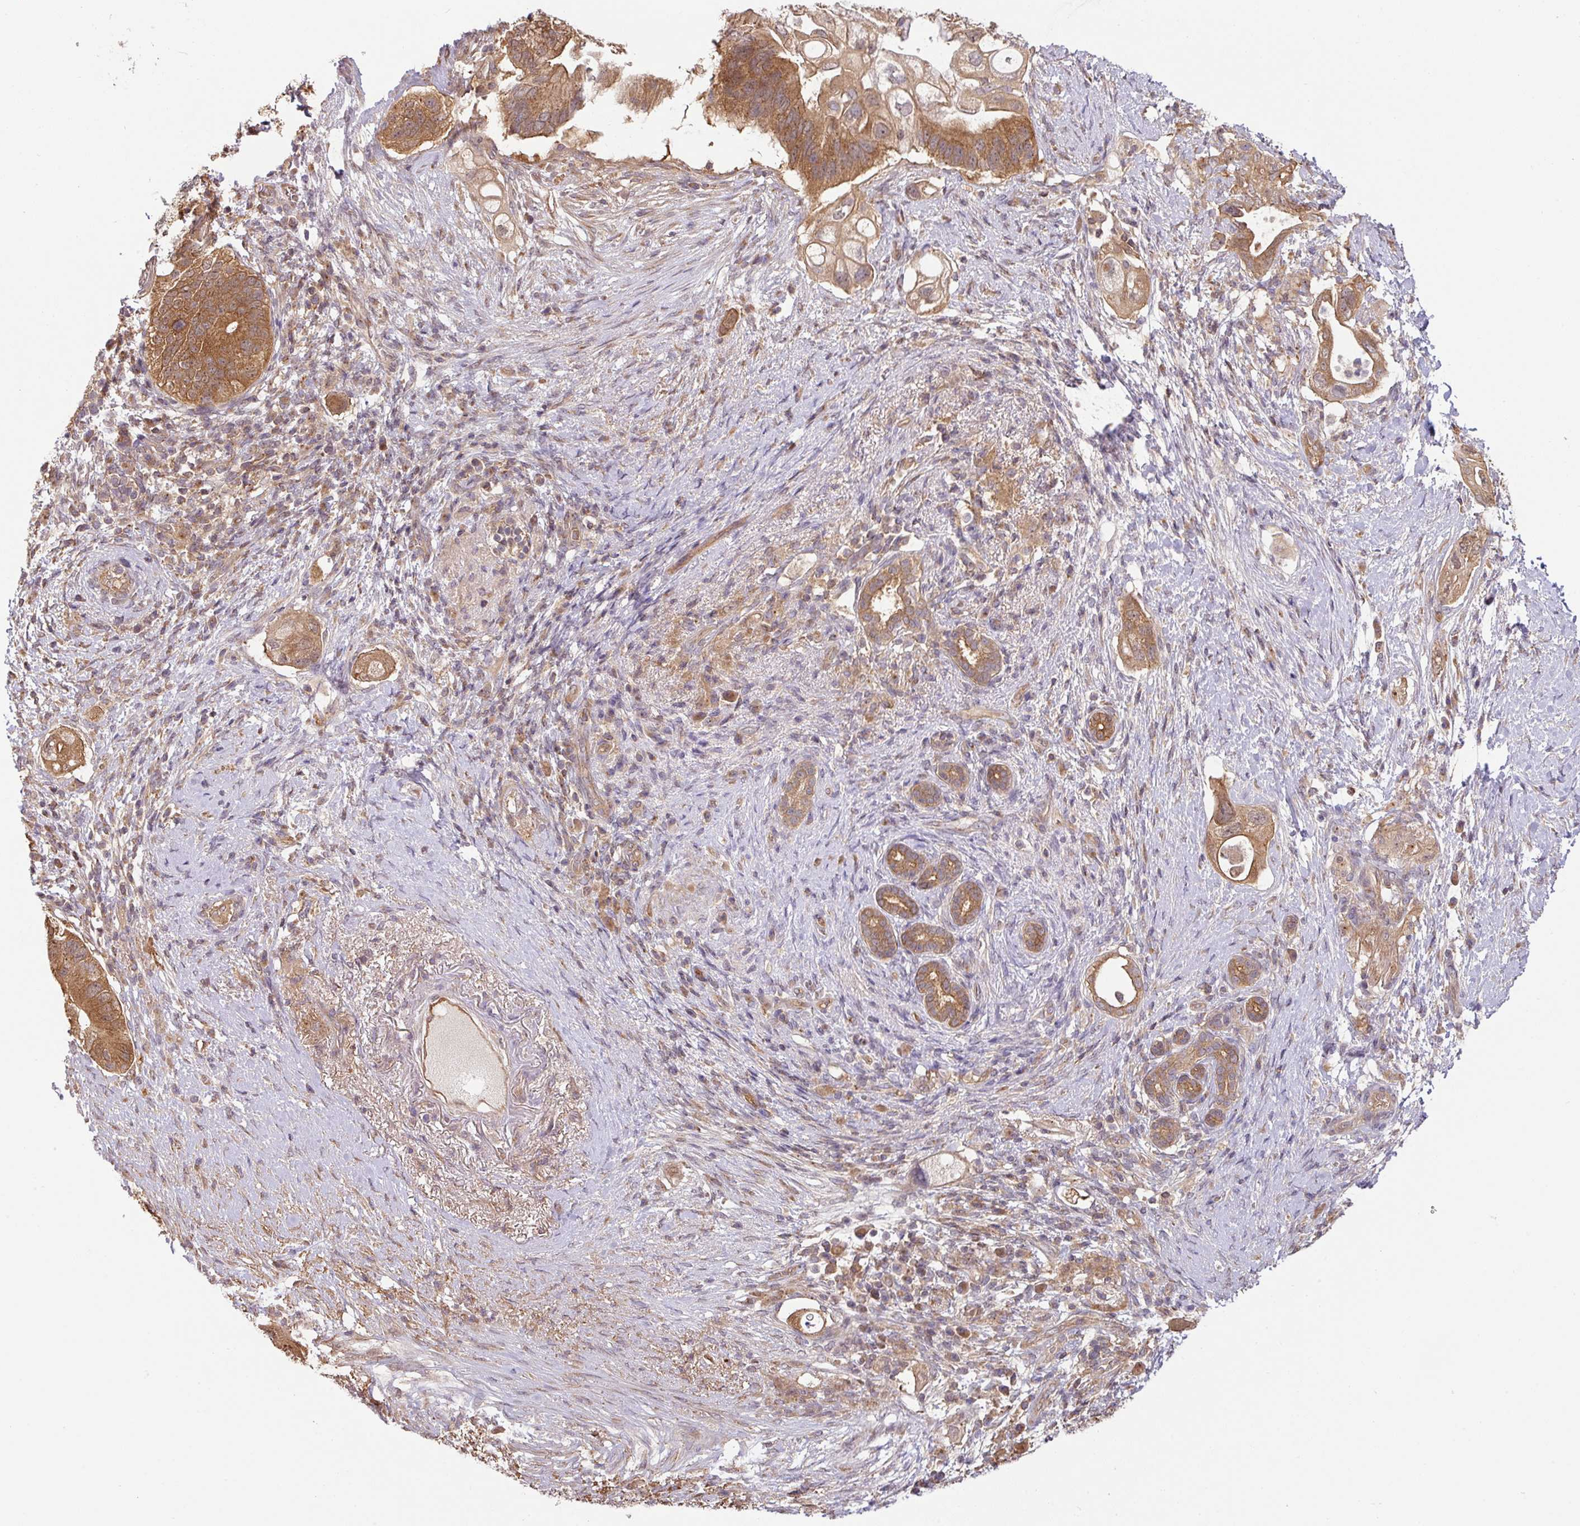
{"staining": {"intensity": "moderate", "quantity": ">75%", "location": "cytoplasmic/membranous"}, "tissue": "pancreatic cancer", "cell_type": "Tumor cells", "image_type": "cancer", "snomed": [{"axis": "morphology", "description": "Adenocarcinoma, NOS"}, {"axis": "topography", "description": "Pancreas"}], "caption": "Human pancreatic cancer (adenocarcinoma) stained with a brown dye shows moderate cytoplasmic/membranous positive expression in approximately >75% of tumor cells.", "gene": "SHB", "patient": {"sex": "female", "age": 72}}